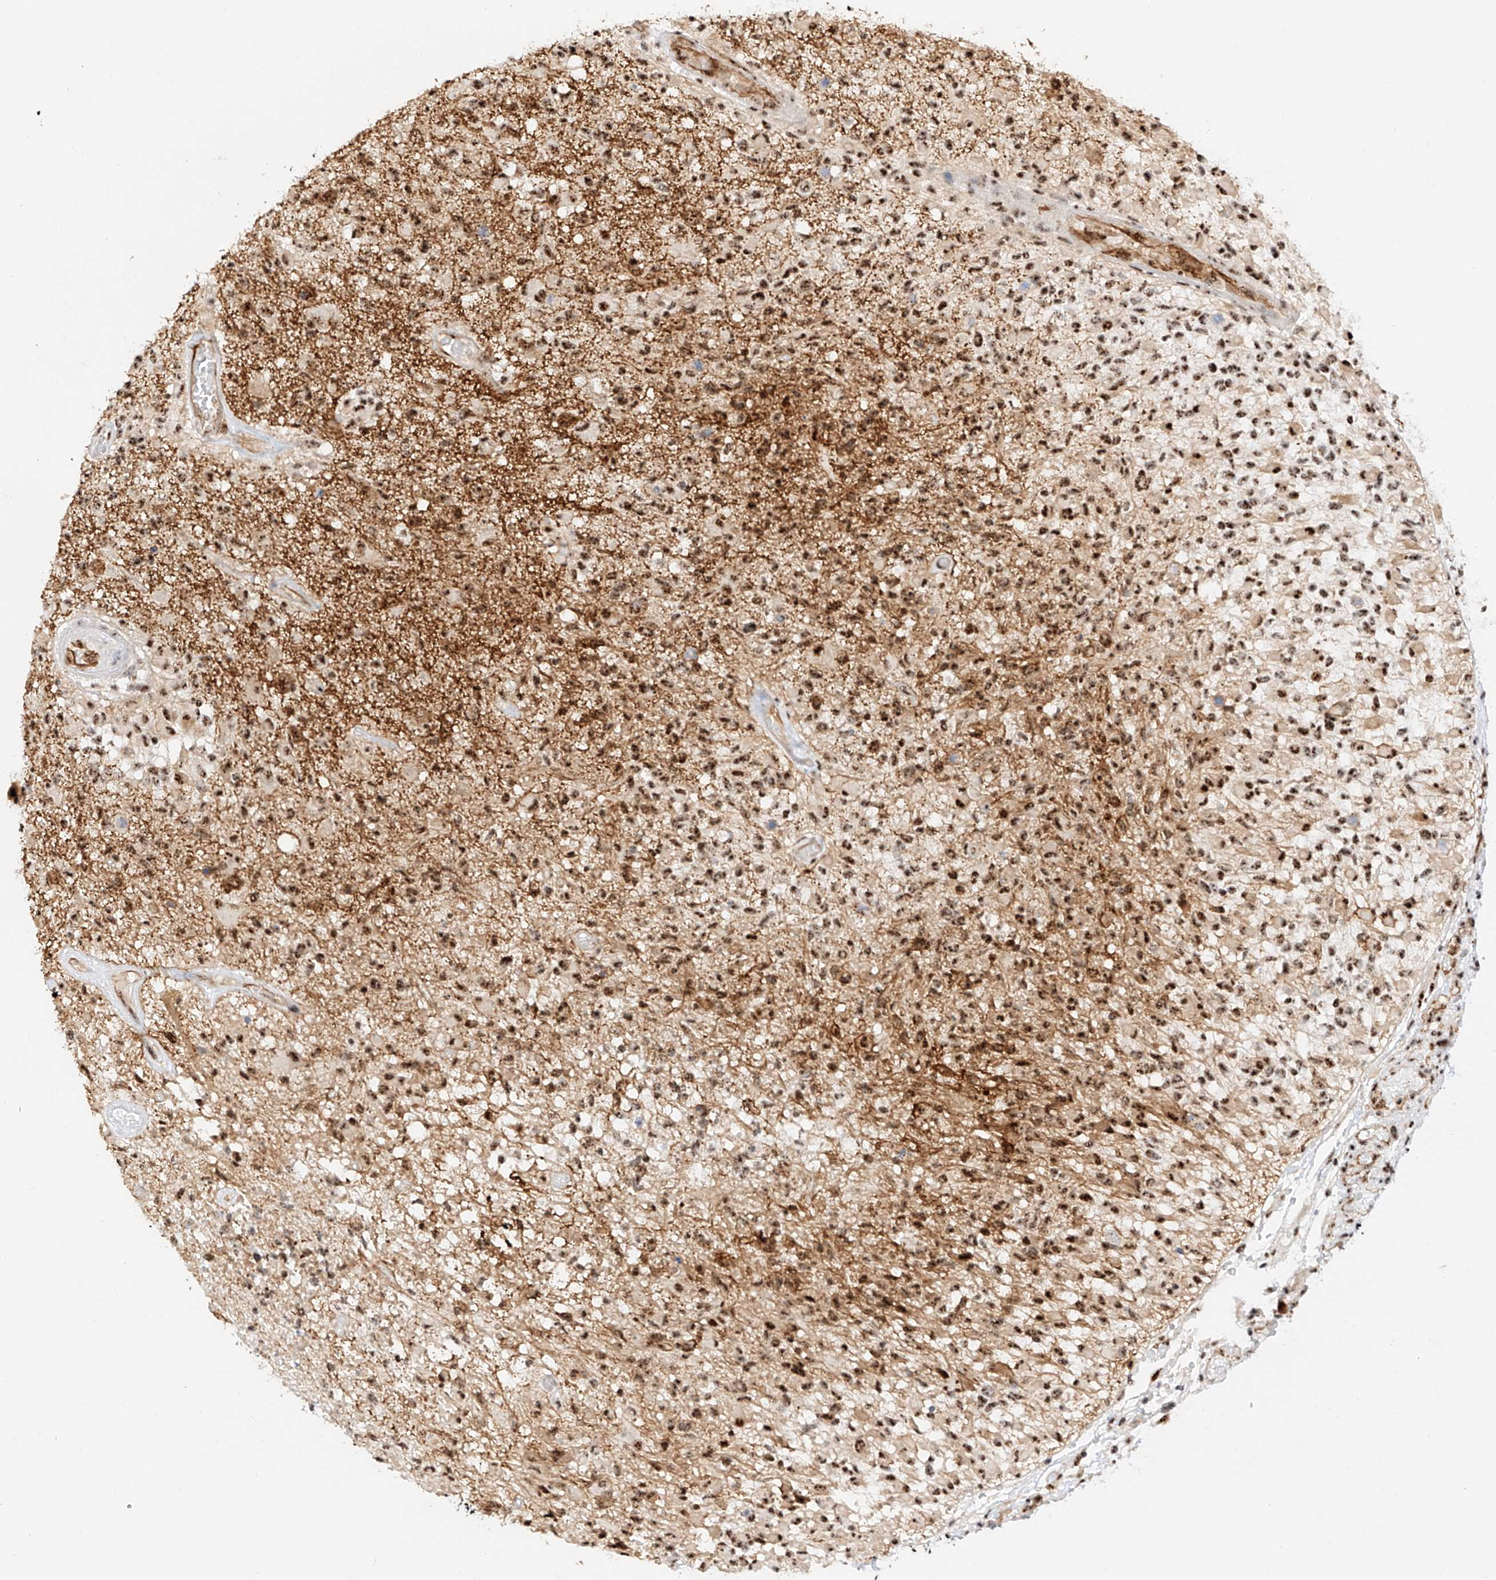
{"staining": {"intensity": "strong", "quantity": ">75%", "location": "cytoplasmic/membranous,nuclear"}, "tissue": "glioma", "cell_type": "Tumor cells", "image_type": "cancer", "snomed": [{"axis": "morphology", "description": "Glioma, malignant, High grade"}, {"axis": "morphology", "description": "Glioblastoma, NOS"}, {"axis": "topography", "description": "Brain"}], "caption": "Immunohistochemical staining of malignant glioma (high-grade) displays high levels of strong cytoplasmic/membranous and nuclear staining in about >75% of tumor cells.", "gene": "ATXN7L2", "patient": {"sex": "male", "age": 60}}